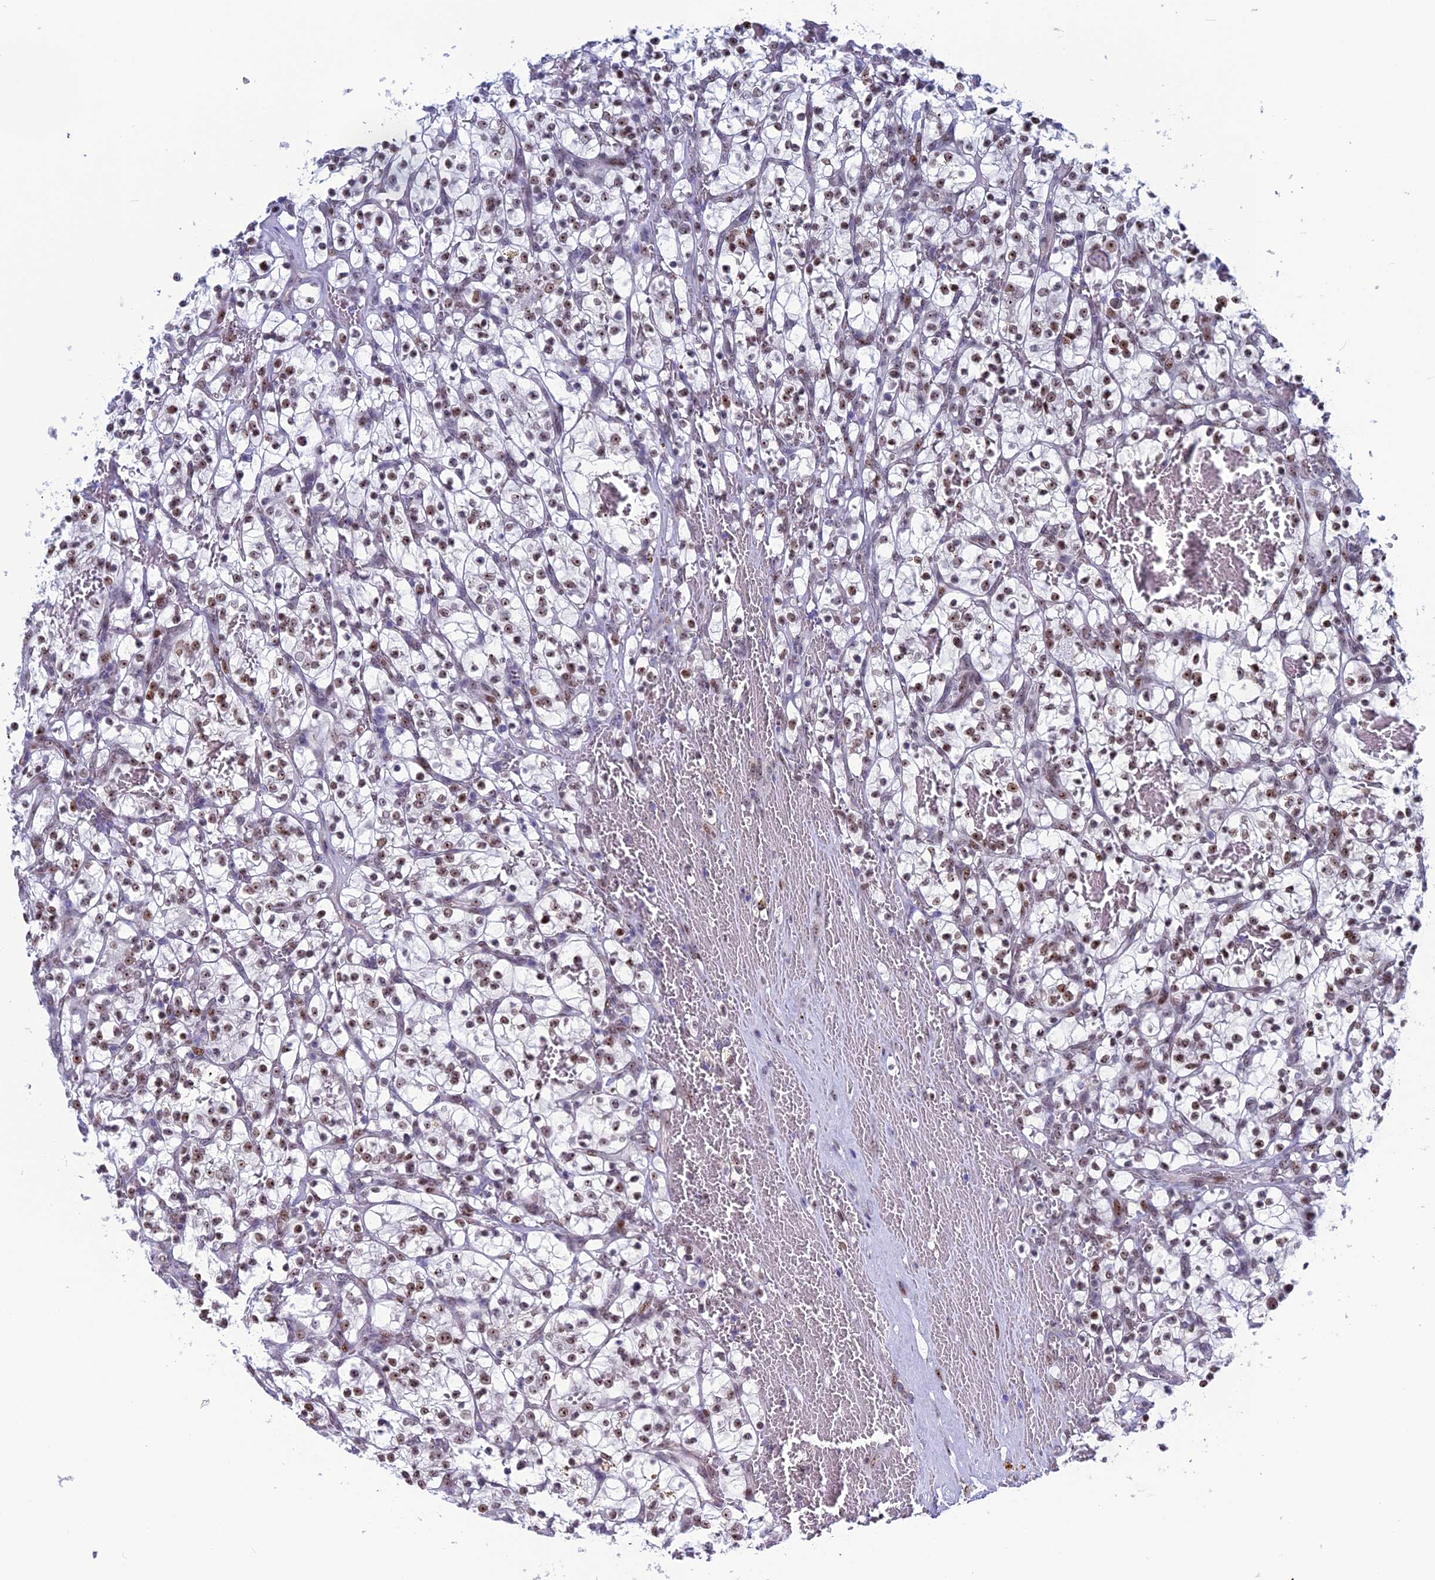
{"staining": {"intensity": "moderate", "quantity": ">75%", "location": "nuclear"}, "tissue": "renal cancer", "cell_type": "Tumor cells", "image_type": "cancer", "snomed": [{"axis": "morphology", "description": "Adenocarcinoma, NOS"}, {"axis": "topography", "description": "Kidney"}], "caption": "Moderate nuclear protein staining is appreciated in approximately >75% of tumor cells in renal cancer. (DAB = brown stain, brightfield microscopy at high magnification).", "gene": "CCDC86", "patient": {"sex": "female", "age": 57}}